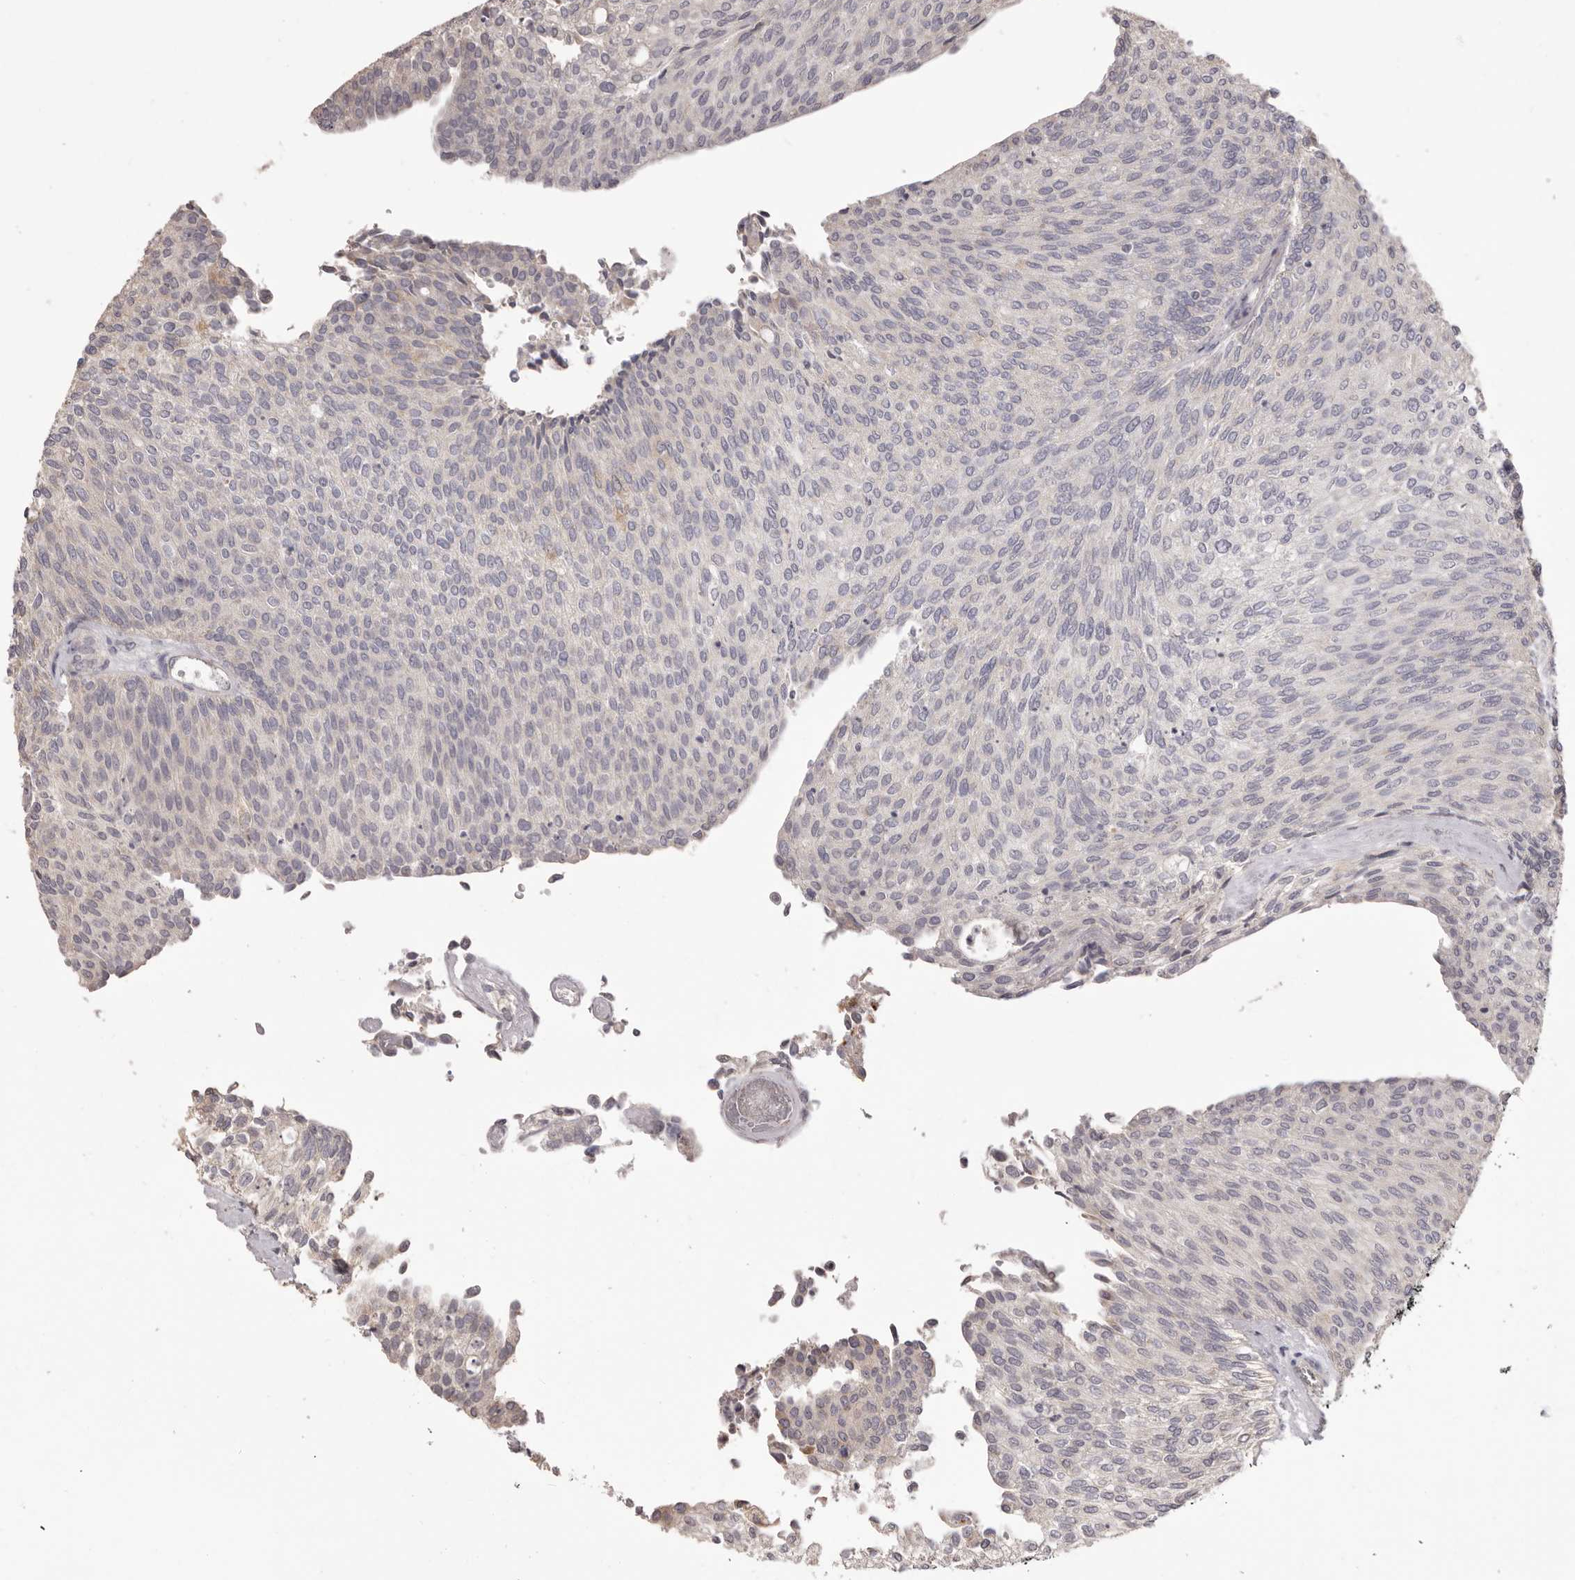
{"staining": {"intensity": "negative", "quantity": "none", "location": "none"}, "tissue": "urothelial cancer", "cell_type": "Tumor cells", "image_type": "cancer", "snomed": [{"axis": "morphology", "description": "Urothelial carcinoma, Low grade"}, {"axis": "topography", "description": "Urinary bladder"}], "caption": "A micrograph of low-grade urothelial carcinoma stained for a protein exhibits no brown staining in tumor cells.", "gene": "HRH1", "patient": {"sex": "female", "age": 79}}